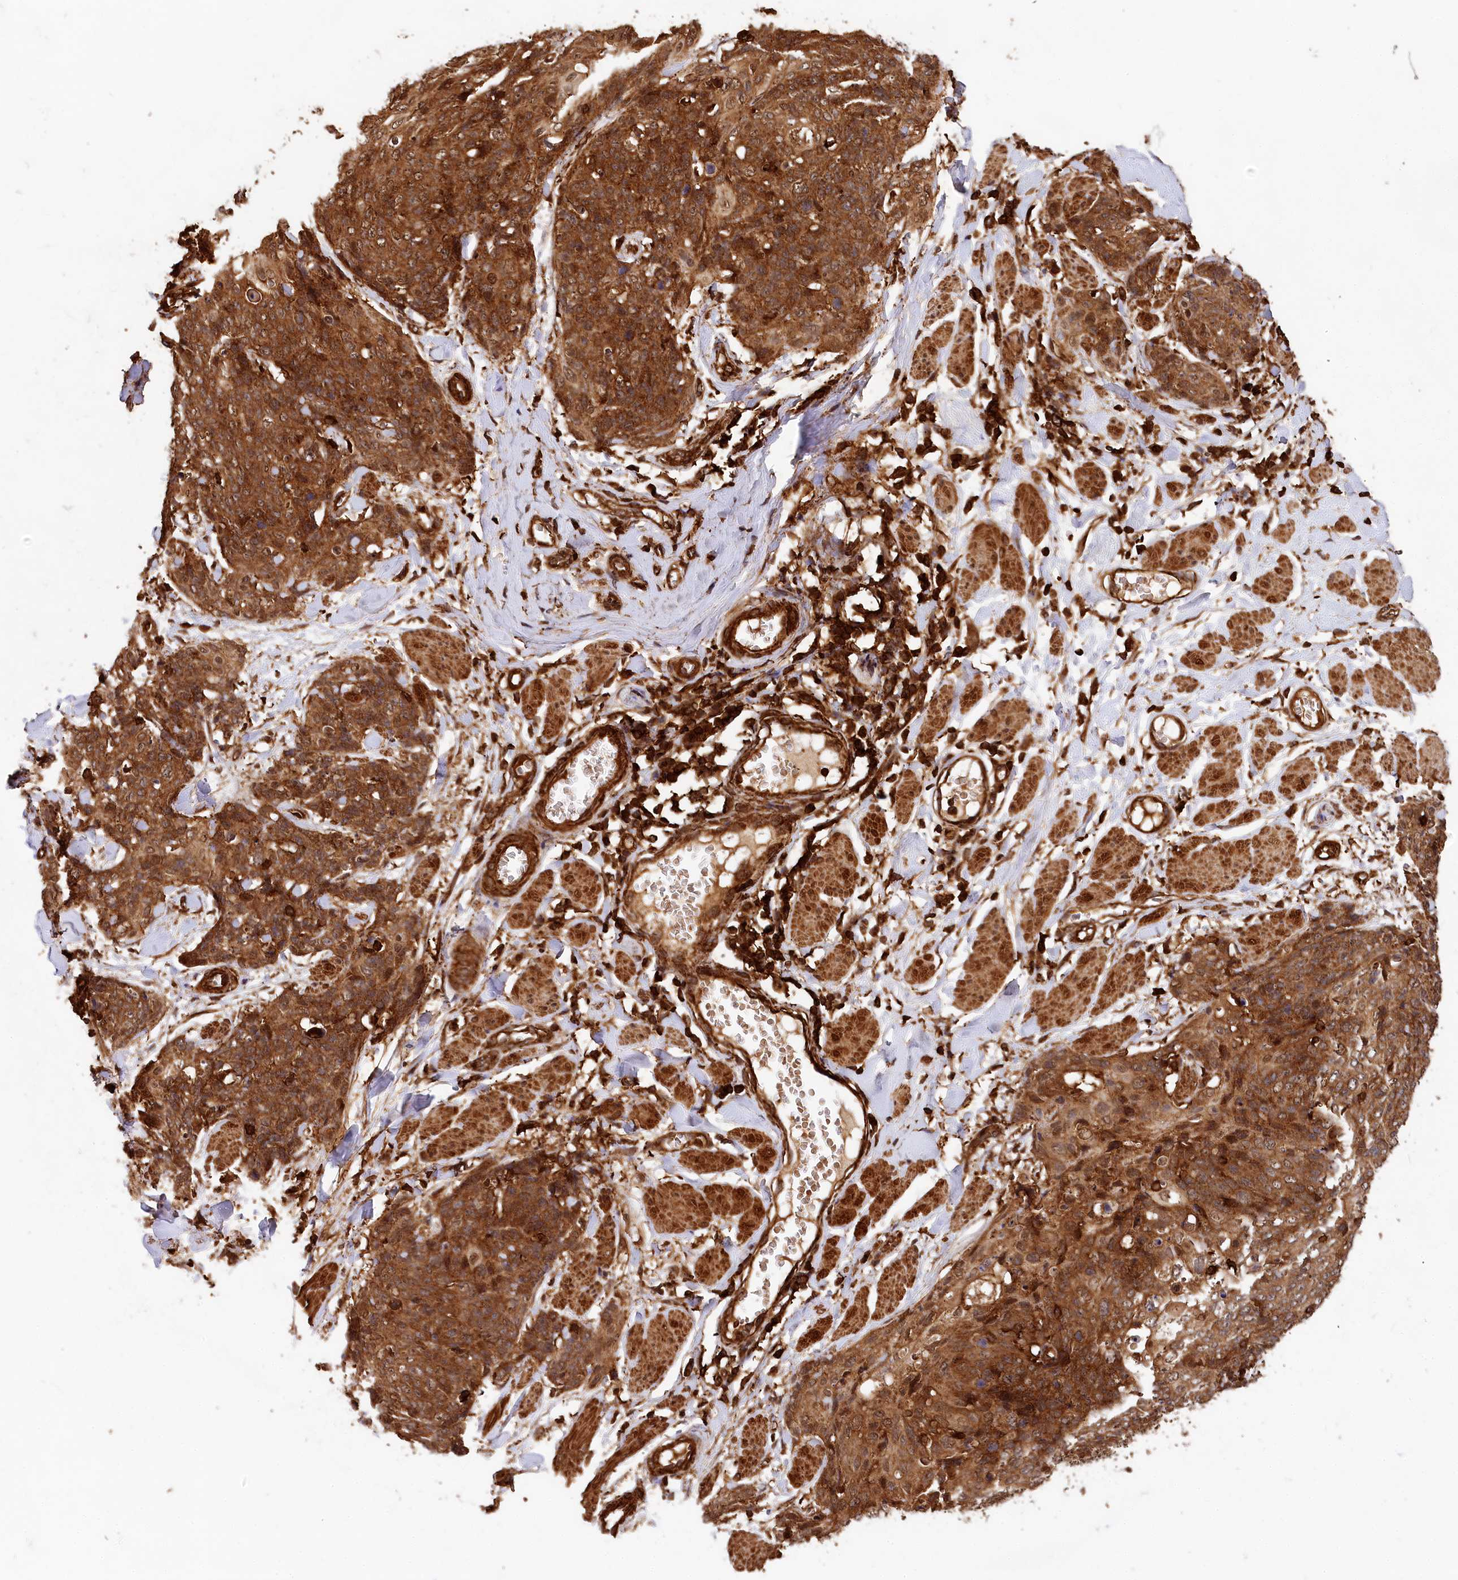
{"staining": {"intensity": "strong", "quantity": ">75%", "location": "cytoplasmic/membranous"}, "tissue": "skin cancer", "cell_type": "Tumor cells", "image_type": "cancer", "snomed": [{"axis": "morphology", "description": "Squamous cell carcinoma, NOS"}, {"axis": "topography", "description": "Skin"}, {"axis": "topography", "description": "Vulva"}], "caption": "This photomicrograph shows immunohistochemistry (IHC) staining of skin cancer, with high strong cytoplasmic/membranous positivity in about >75% of tumor cells.", "gene": "STUB1", "patient": {"sex": "female", "age": 85}}